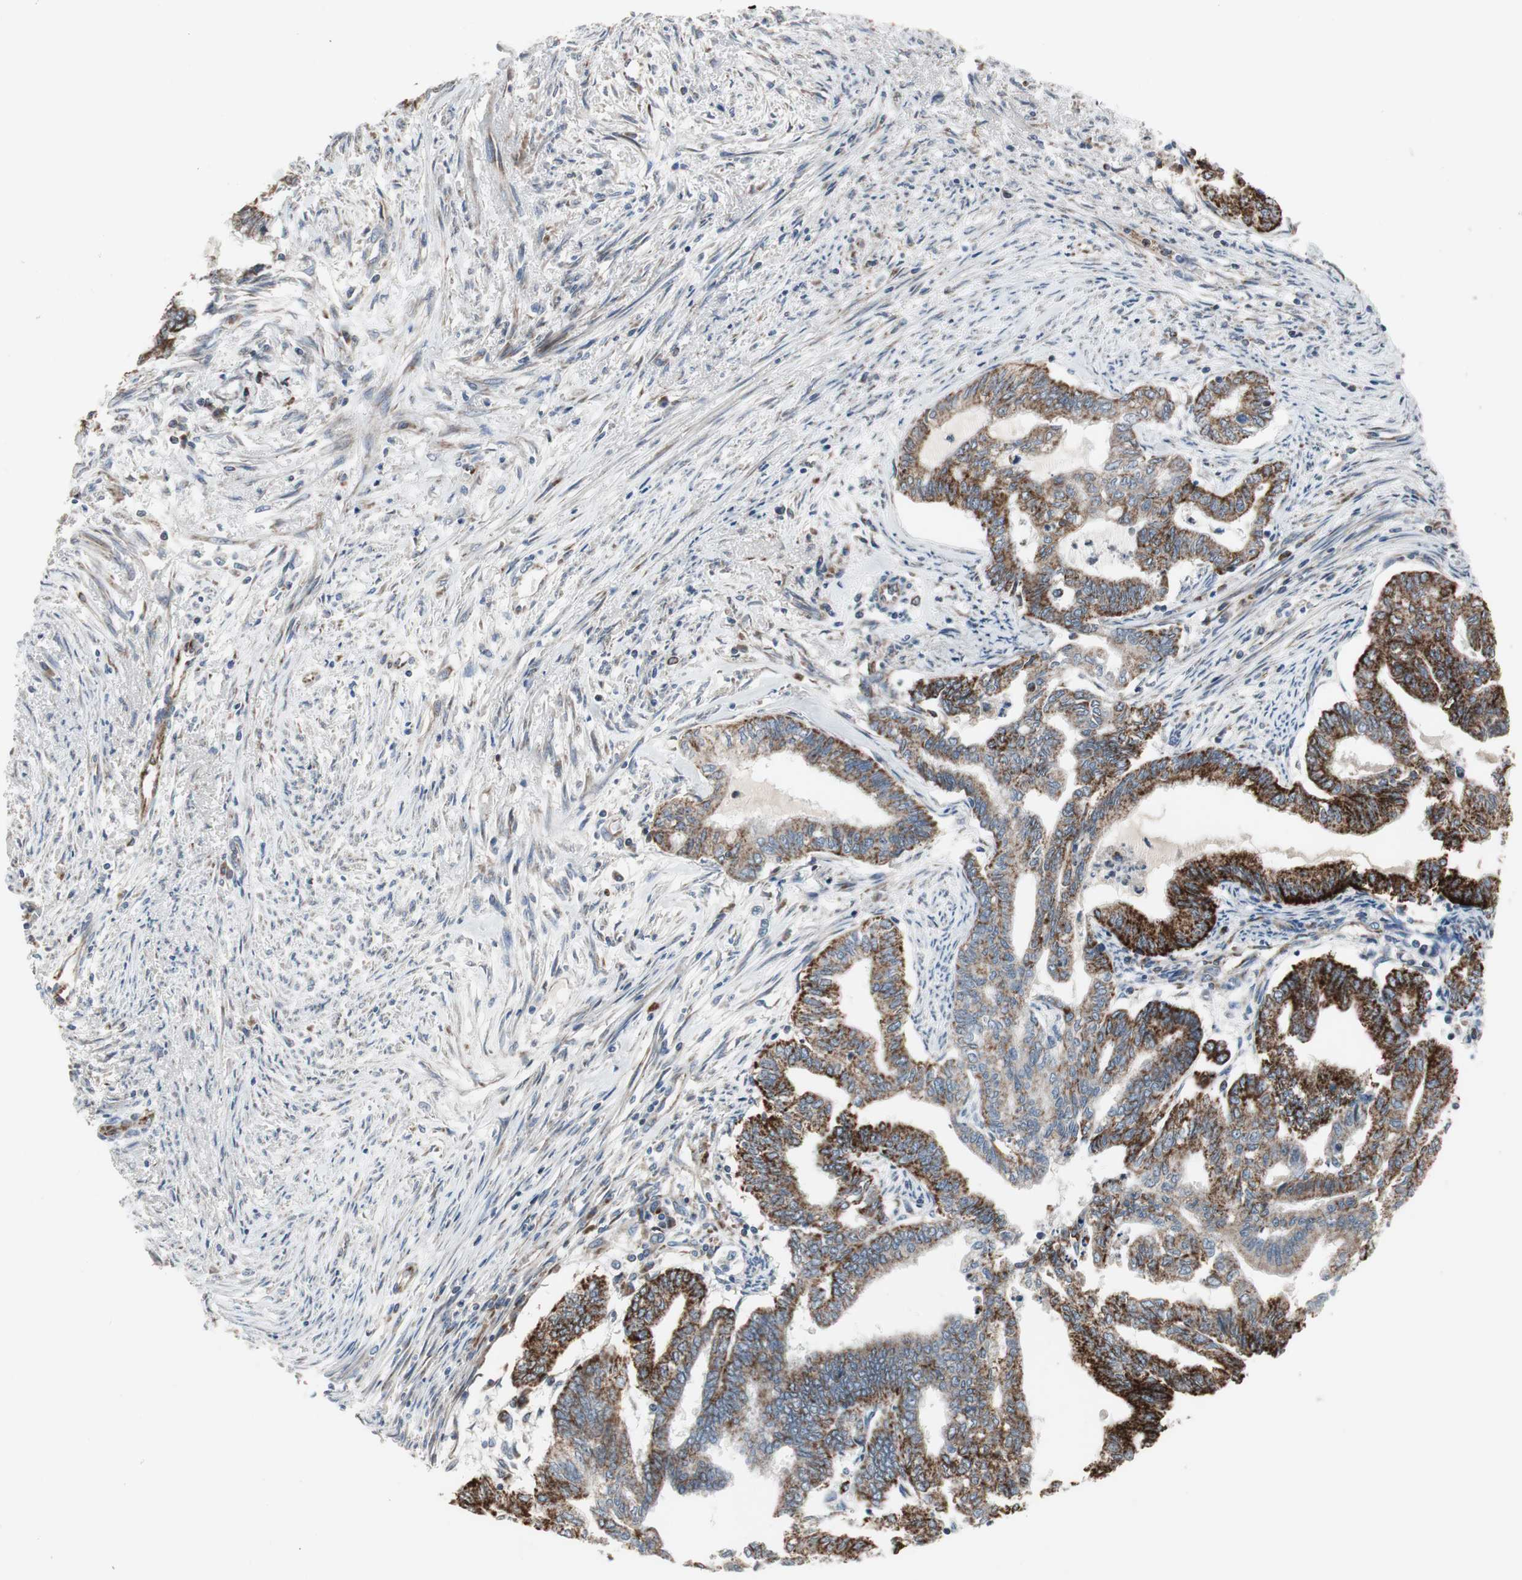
{"staining": {"intensity": "moderate", "quantity": ">75%", "location": "cytoplasmic/membranous"}, "tissue": "endometrial cancer", "cell_type": "Tumor cells", "image_type": "cancer", "snomed": [{"axis": "morphology", "description": "Adenocarcinoma, NOS"}, {"axis": "topography", "description": "Endometrium"}], "caption": "About >75% of tumor cells in endometrial adenocarcinoma exhibit moderate cytoplasmic/membranous protein expression as visualized by brown immunohistochemical staining.", "gene": "CPT1A", "patient": {"sex": "female", "age": 79}}